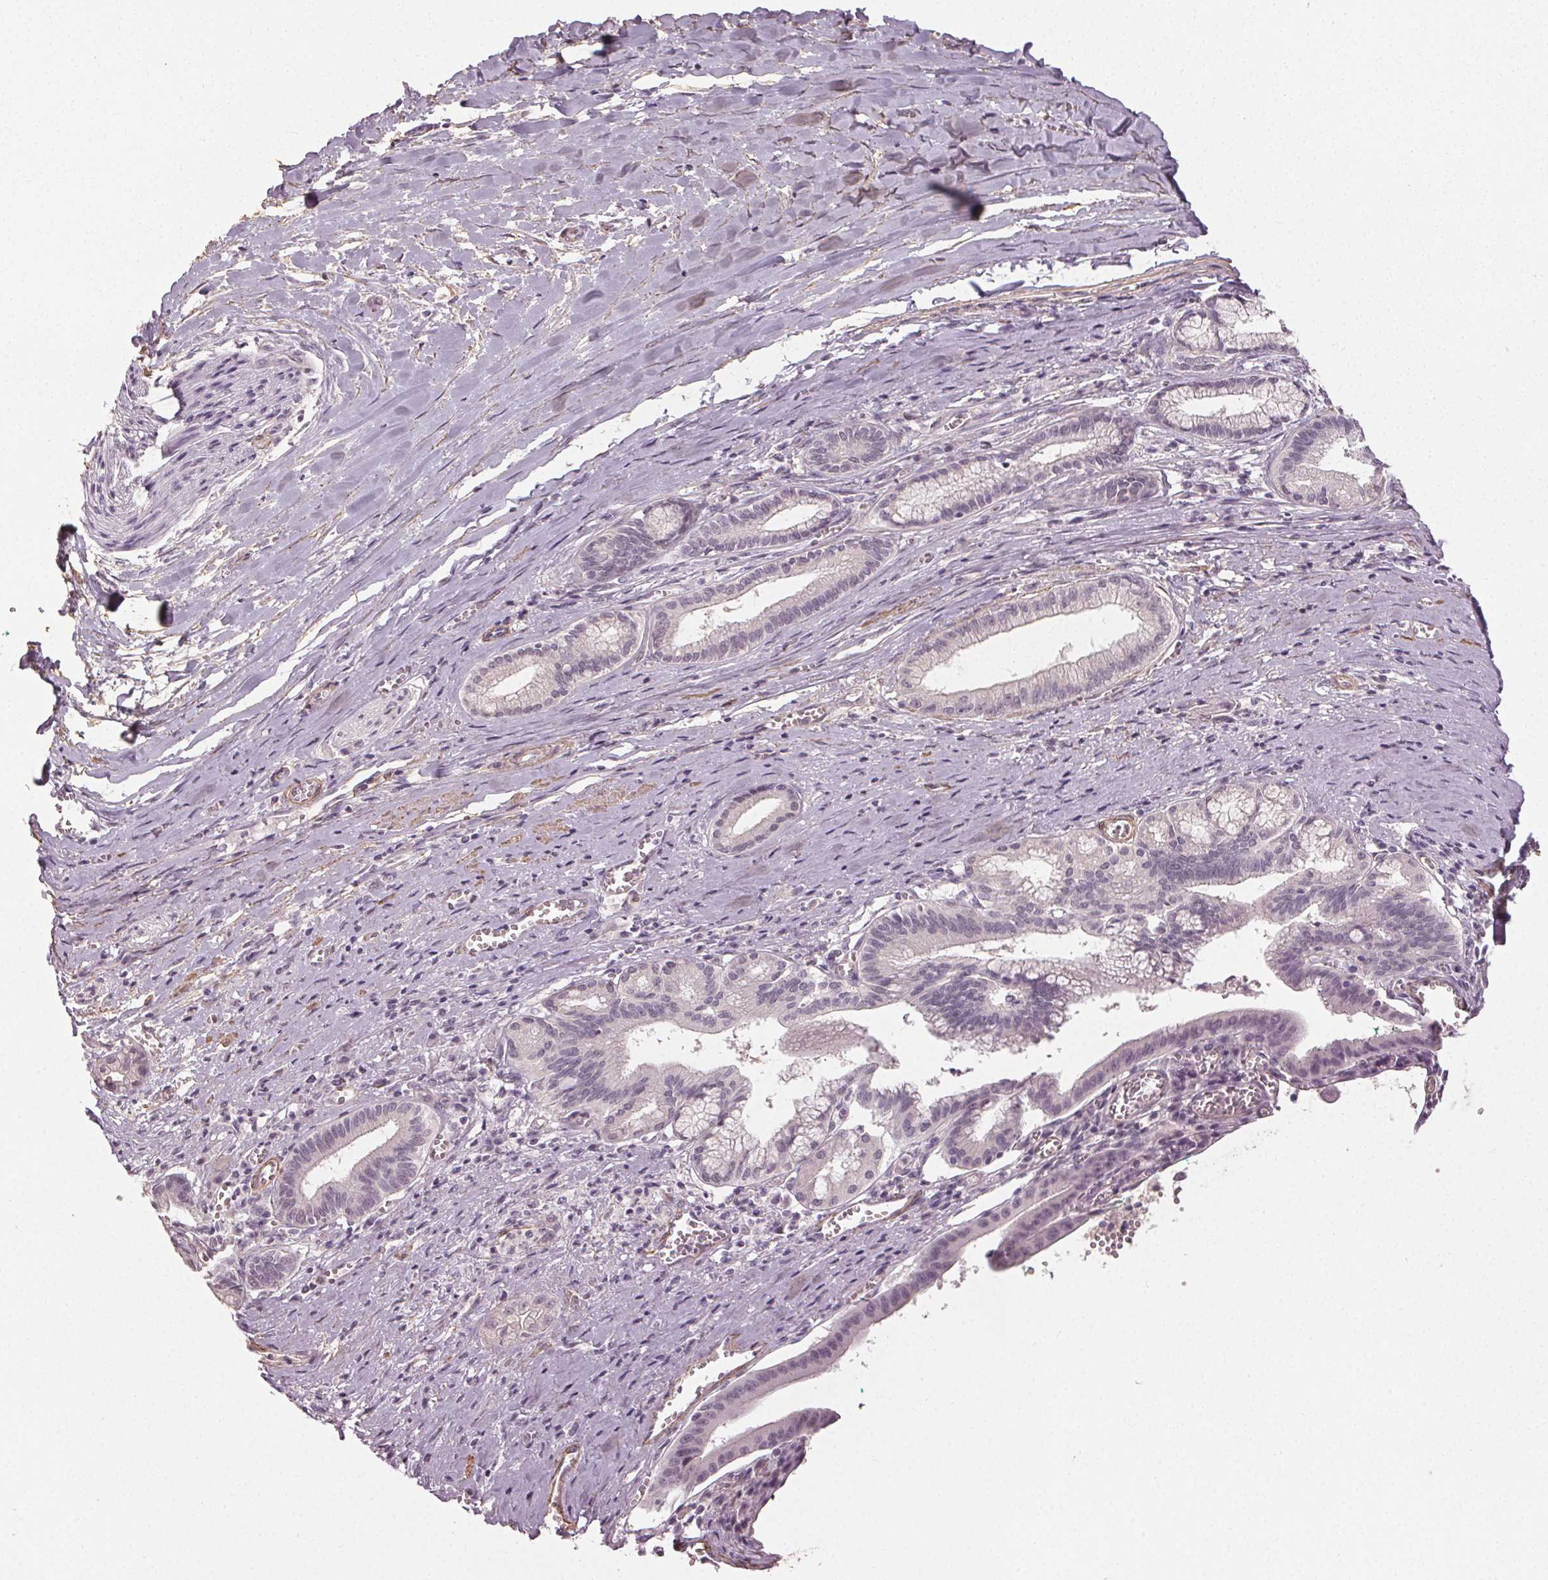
{"staining": {"intensity": "negative", "quantity": "none", "location": "none"}, "tissue": "pancreatic cancer", "cell_type": "Tumor cells", "image_type": "cancer", "snomed": [{"axis": "morphology", "description": "Normal tissue, NOS"}, {"axis": "morphology", "description": "Adenocarcinoma, NOS"}, {"axis": "topography", "description": "Lymph node"}, {"axis": "topography", "description": "Pancreas"}], "caption": "Protein analysis of pancreatic cancer displays no significant positivity in tumor cells.", "gene": "PKP1", "patient": {"sex": "female", "age": 58}}